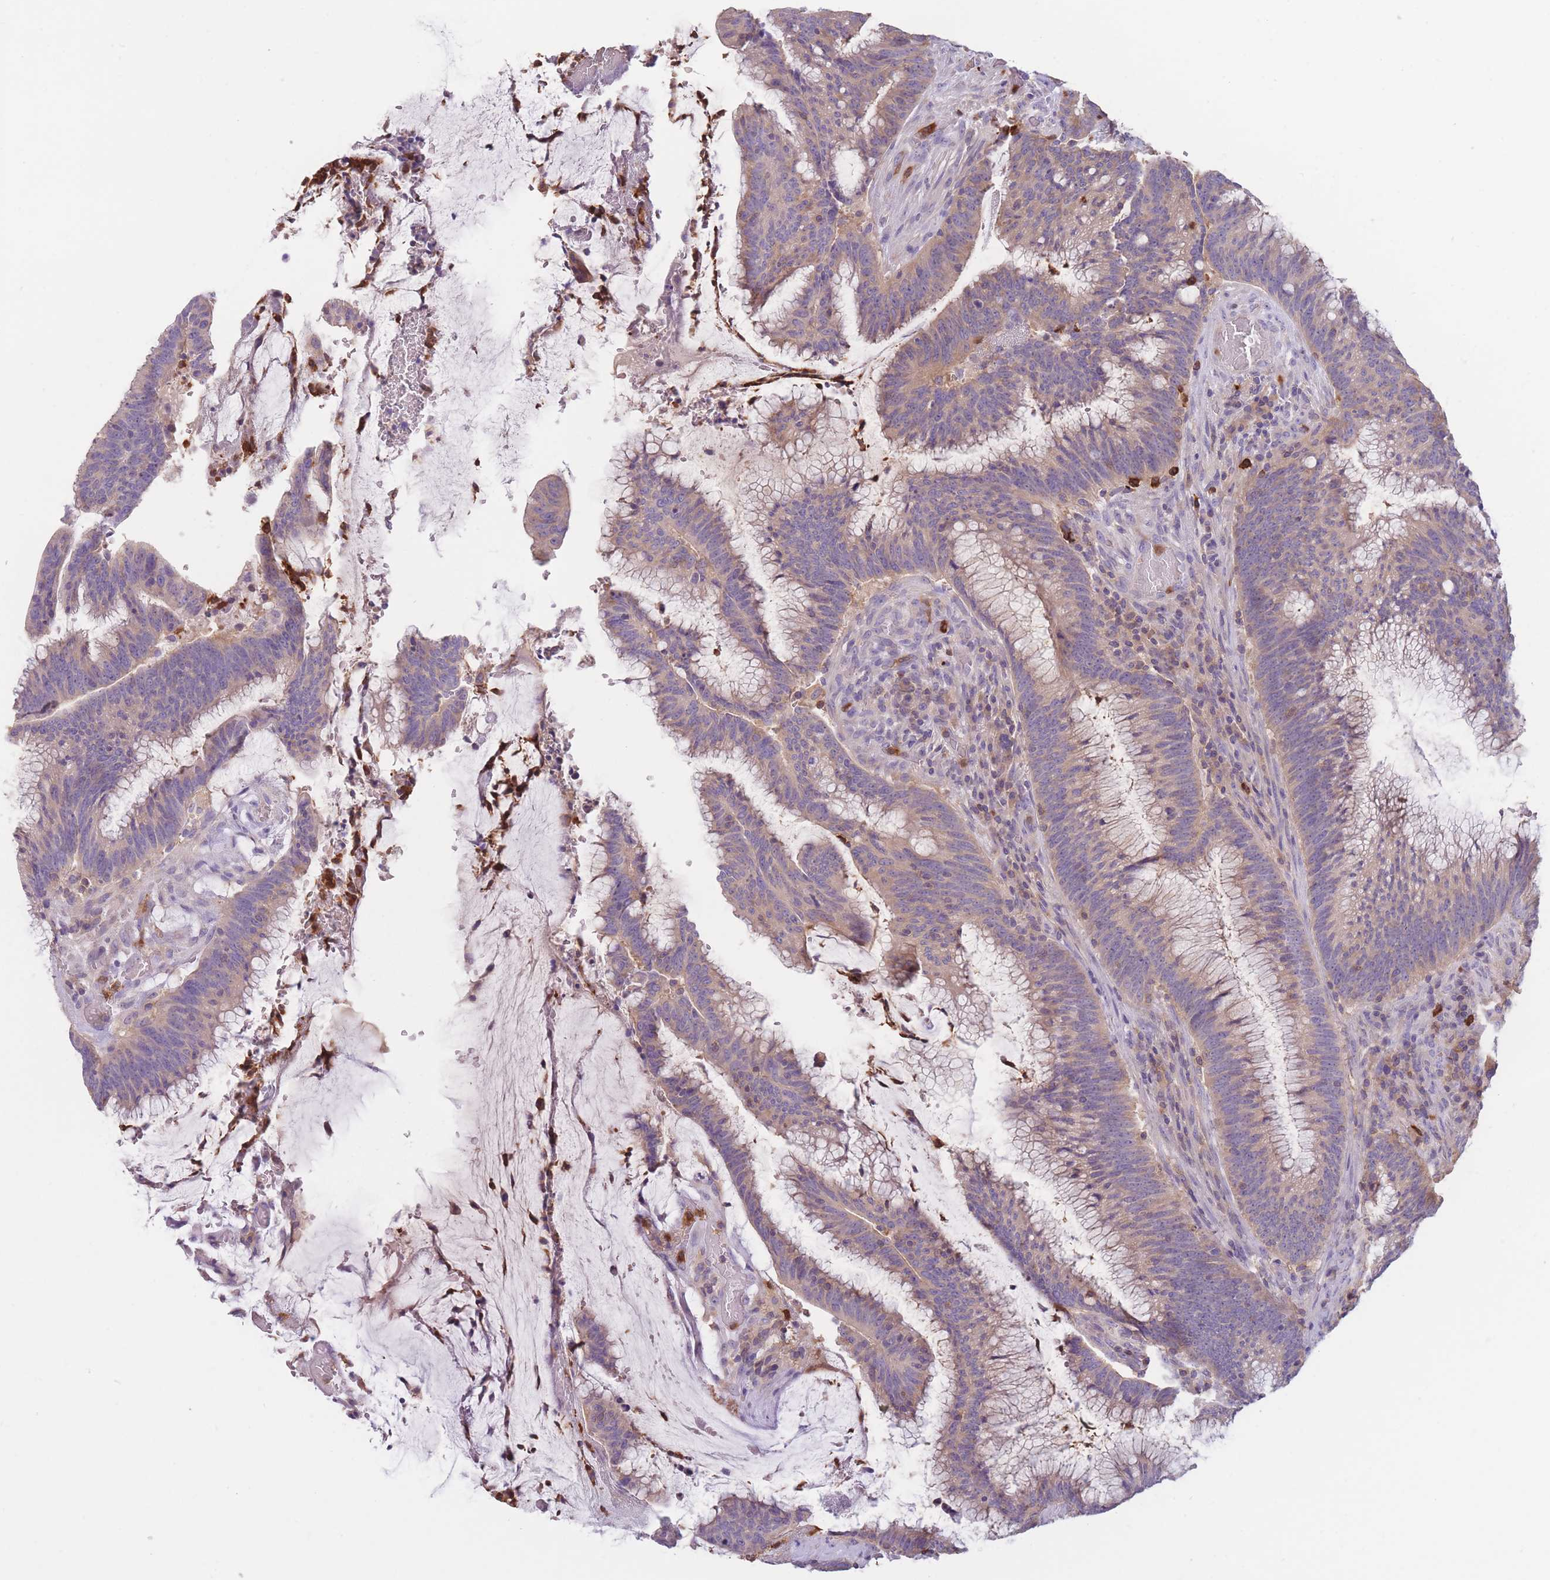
{"staining": {"intensity": "weak", "quantity": "25%-75%", "location": "cytoplasmic/membranous"}, "tissue": "colorectal cancer", "cell_type": "Tumor cells", "image_type": "cancer", "snomed": [{"axis": "morphology", "description": "Adenocarcinoma, NOS"}, {"axis": "topography", "description": "Rectum"}], "caption": "Immunohistochemical staining of human adenocarcinoma (colorectal) exhibits low levels of weak cytoplasmic/membranous protein expression in about 25%-75% of tumor cells.", "gene": "ST3GAL4", "patient": {"sex": "female", "age": 77}}